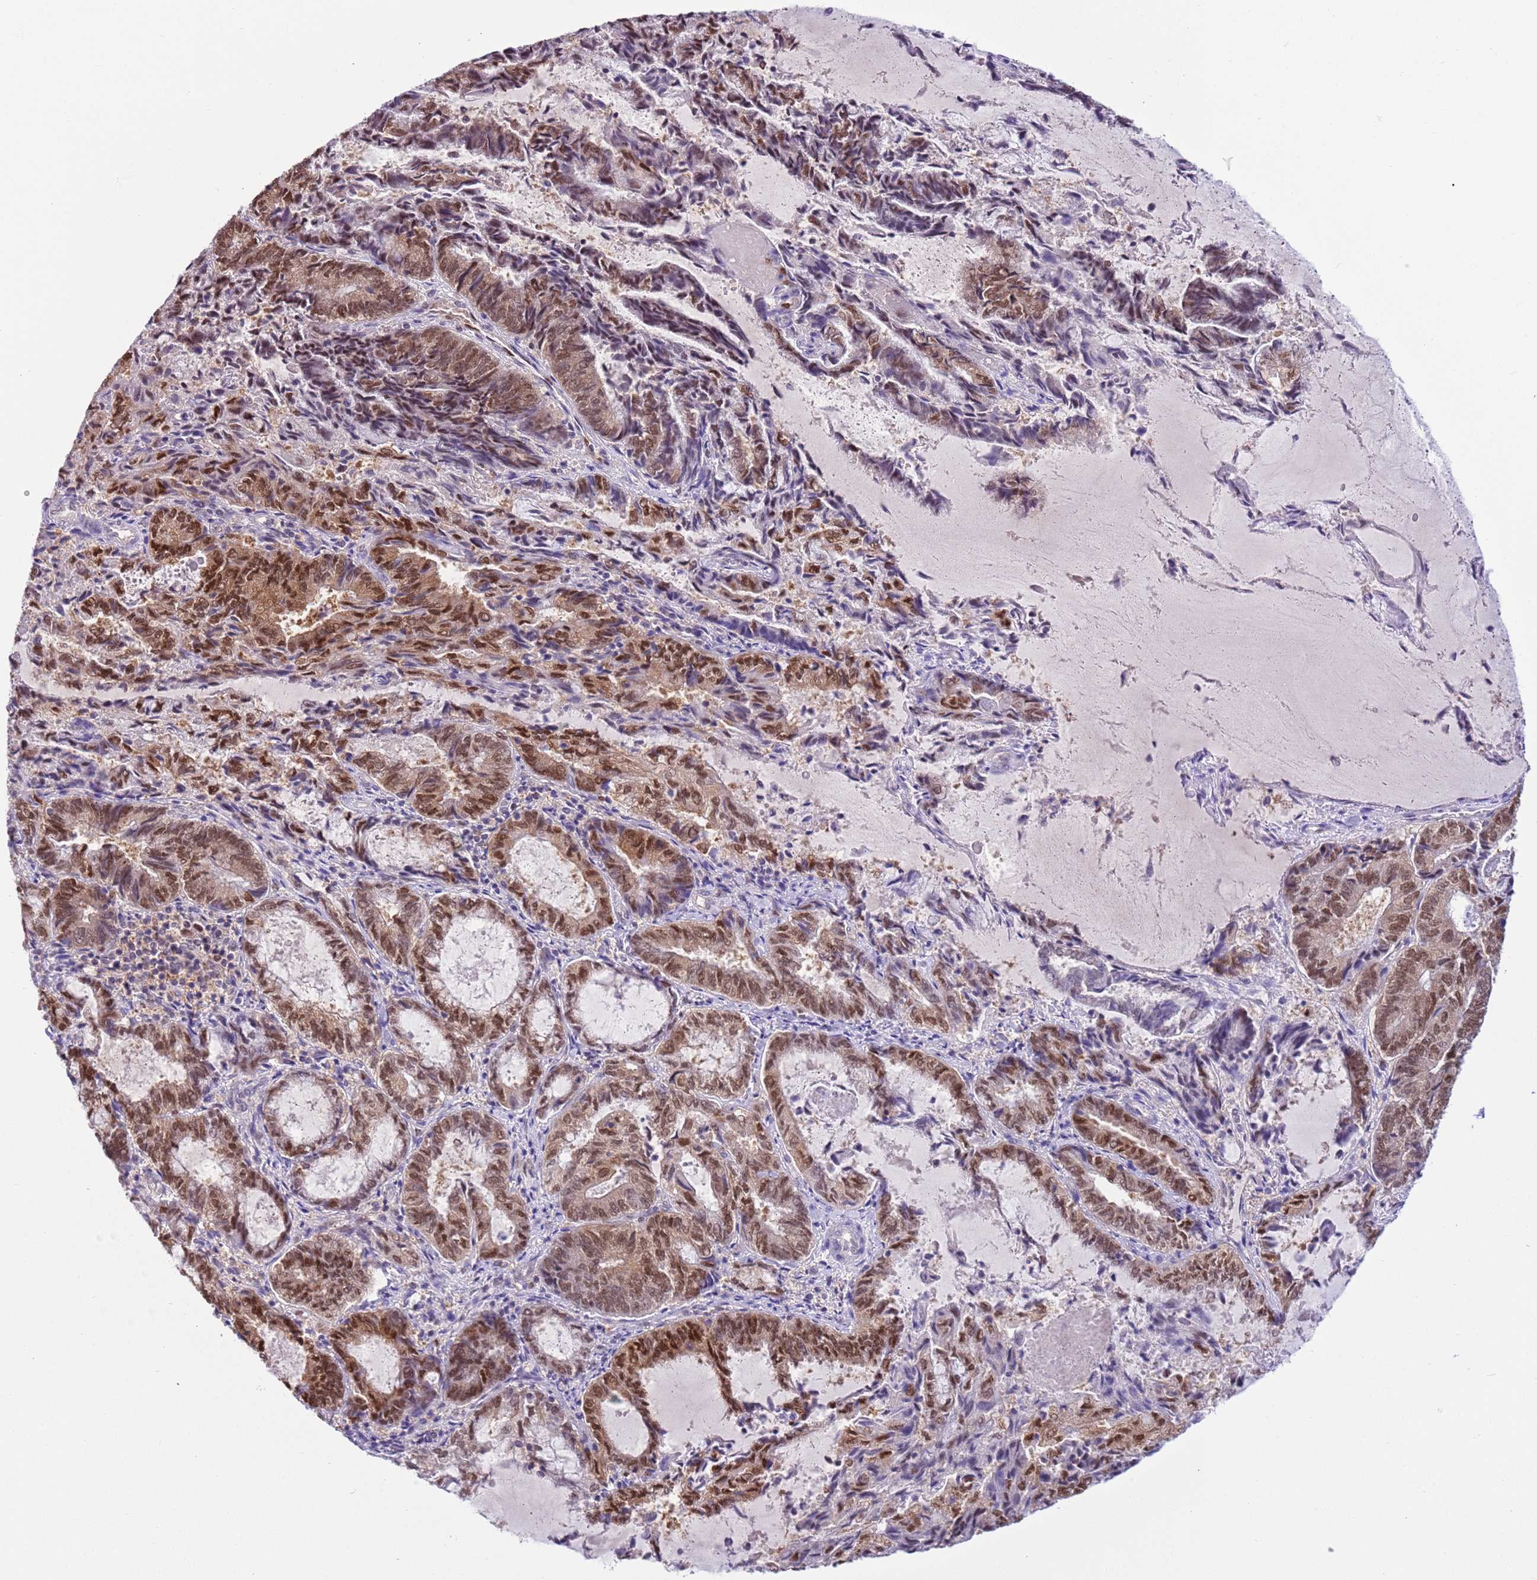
{"staining": {"intensity": "moderate", "quantity": "25%-75%", "location": "cytoplasmic/membranous,nuclear"}, "tissue": "endometrial cancer", "cell_type": "Tumor cells", "image_type": "cancer", "snomed": [{"axis": "morphology", "description": "Adenocarcinoma, NOS"}, {"axis": "topography", "description": "Endometrium"}], "caption": "This image exhibits immunohistochemistry (IHC) staining of endometrial cancer (adenocarcinoma), with medium moderate cytoplasmic/membranous and nuclear expression in about 25%-75% of tumor cells.", "gene": "DDI2", "patient": {"sex": "female", "age": 80}}